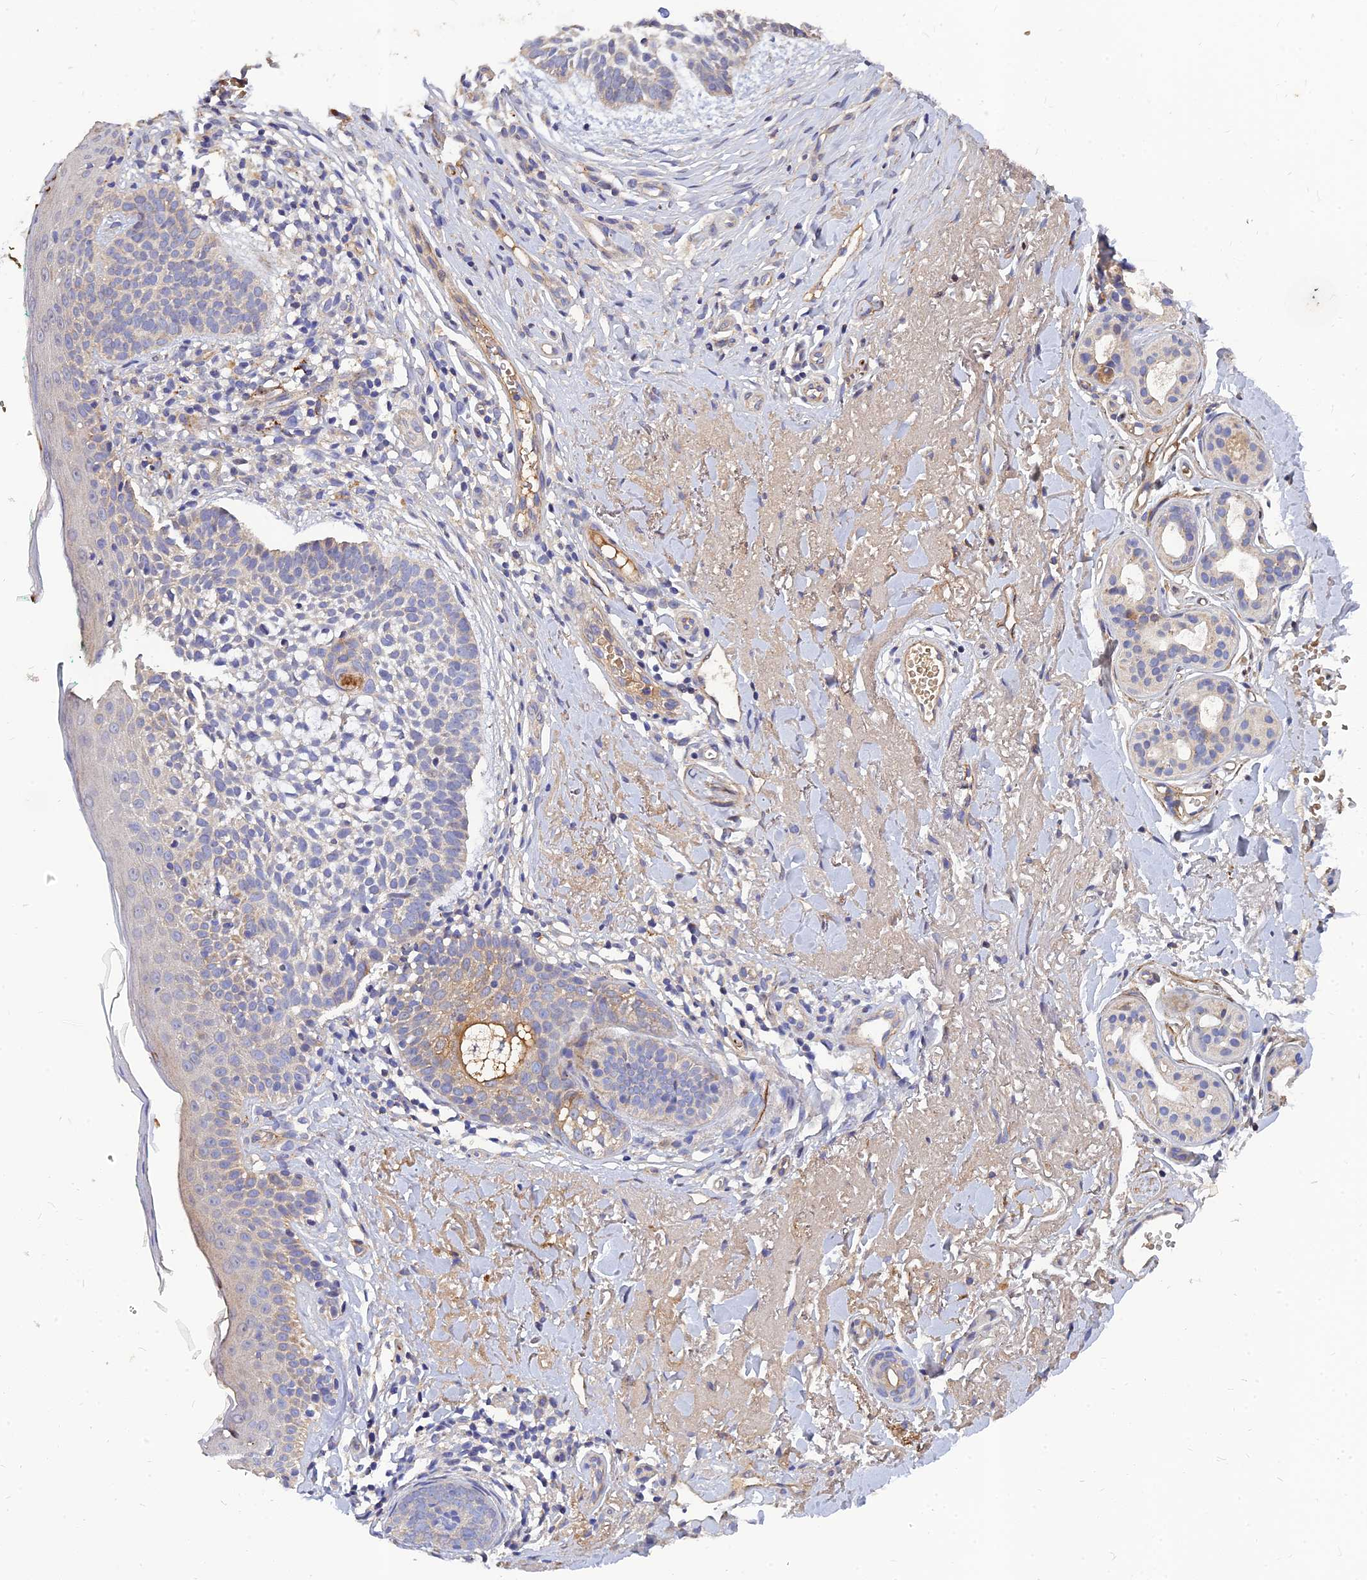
{"staining": {"intensity": "negative", "quantity": "none", "location": "none"}, "tissue": "skin cancer", "cell_type": "Tumor cells", "image_type": "cancer", "snomed": [{"axis": "morphology", "description": "Basal cell carcinoma"}, {"axis": "topography", "description": "Skin"}], "caption": "The histopathology image displays no significant staining in tumor cells of skin cancer (basal cell carcinoma). Nuclei are stained in blue.", "gene": "MRPL35", "patient": {"sex": "male", "age": 71}}